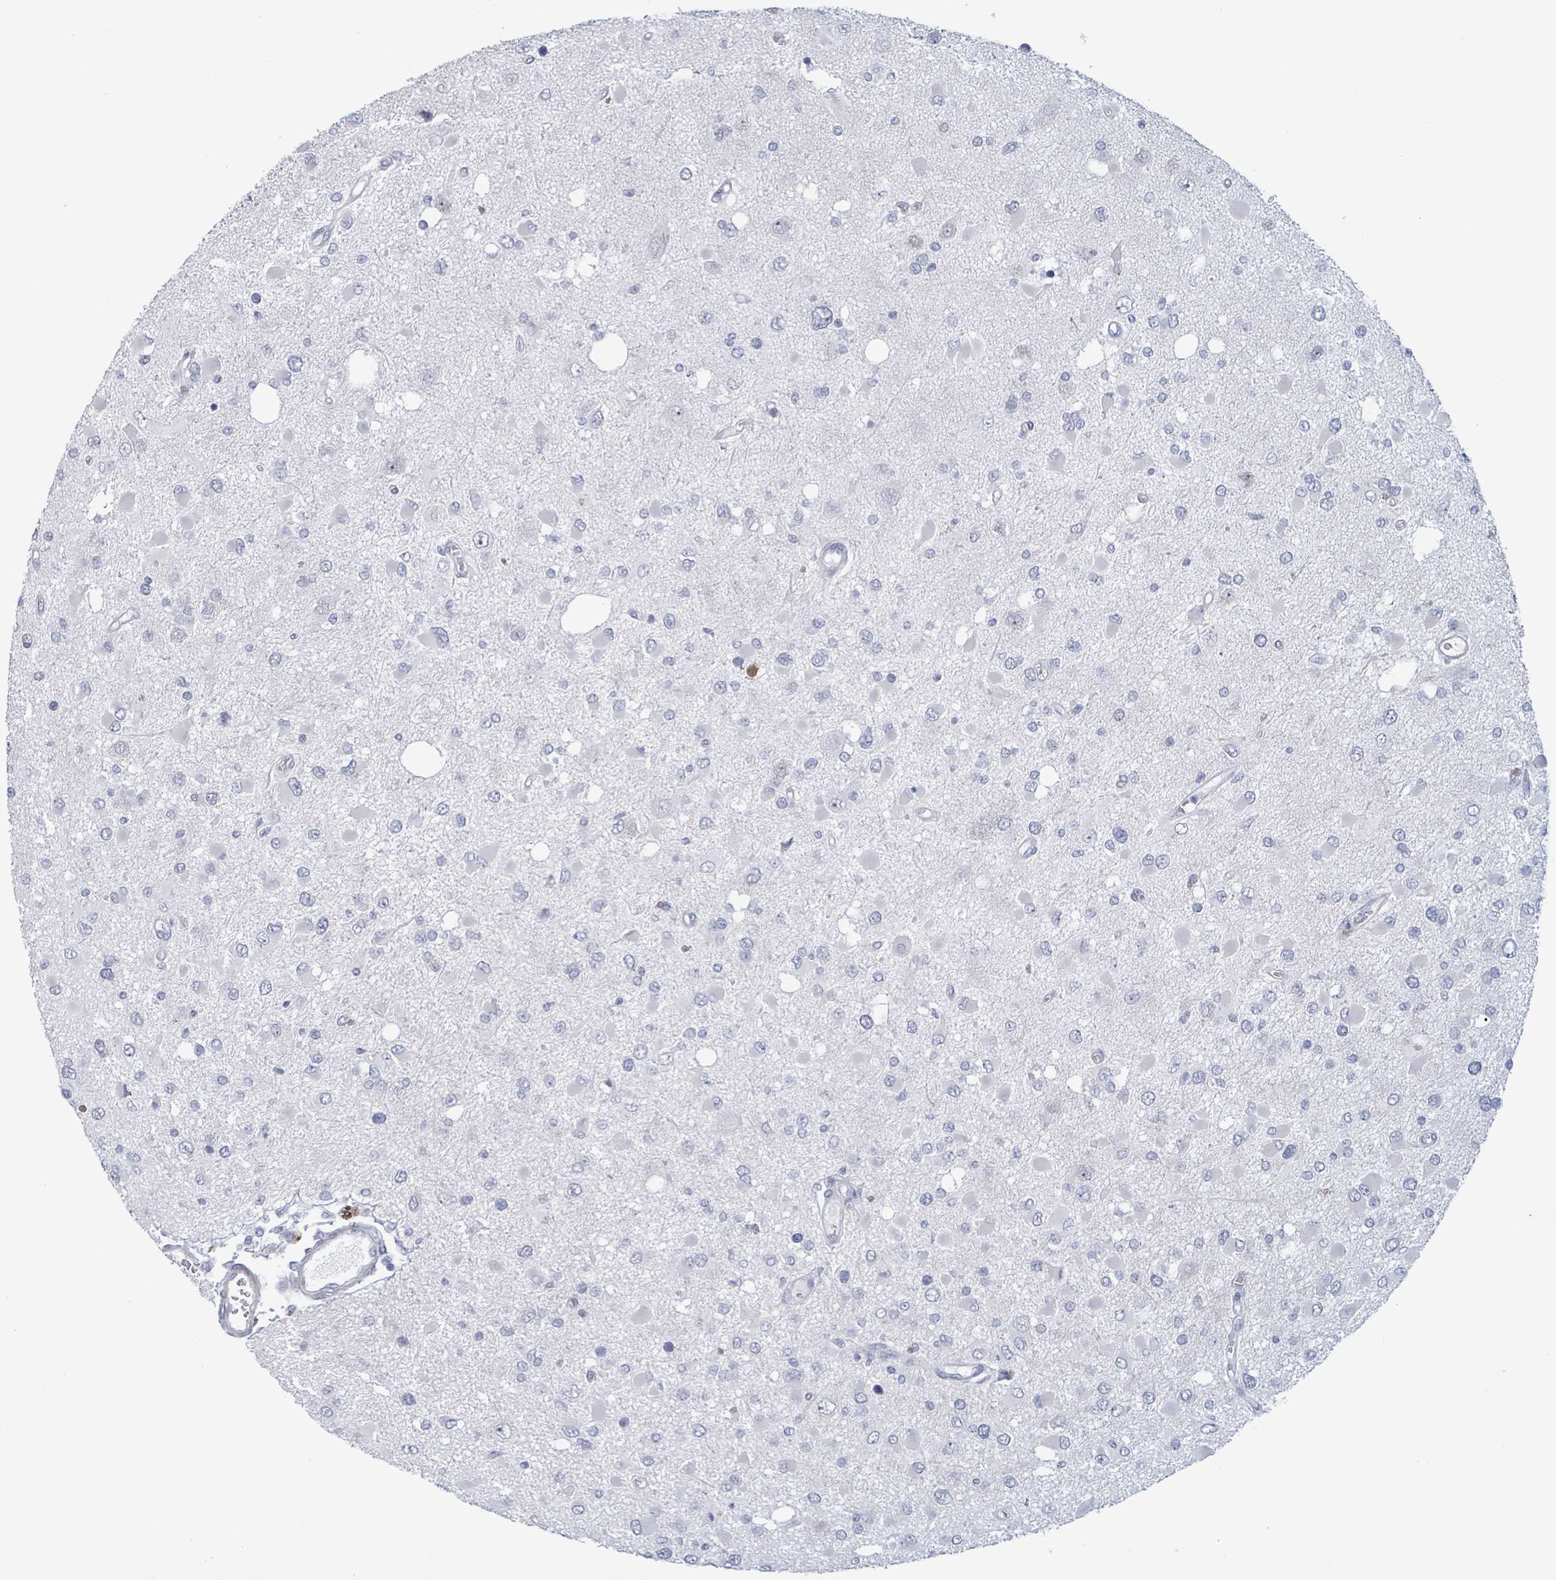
{"staining": {"intensity": "negative", "quantity": "none", "location": "none"}, "tissue": "glioma", "cell_type": "Tumor cells", "image_type": "cancer", "snomed": [{"axis": "morphology", "description": "Glioma, malignant, High grade"}, {"axis": "topography", "description": "Brain"}], "caption": "This is an immunohistochemistry histopathology image of human glioma. There is no expression in tumor cells.", "gene": "ZNF771", "patient": {"sex": "male", "age": 53}}